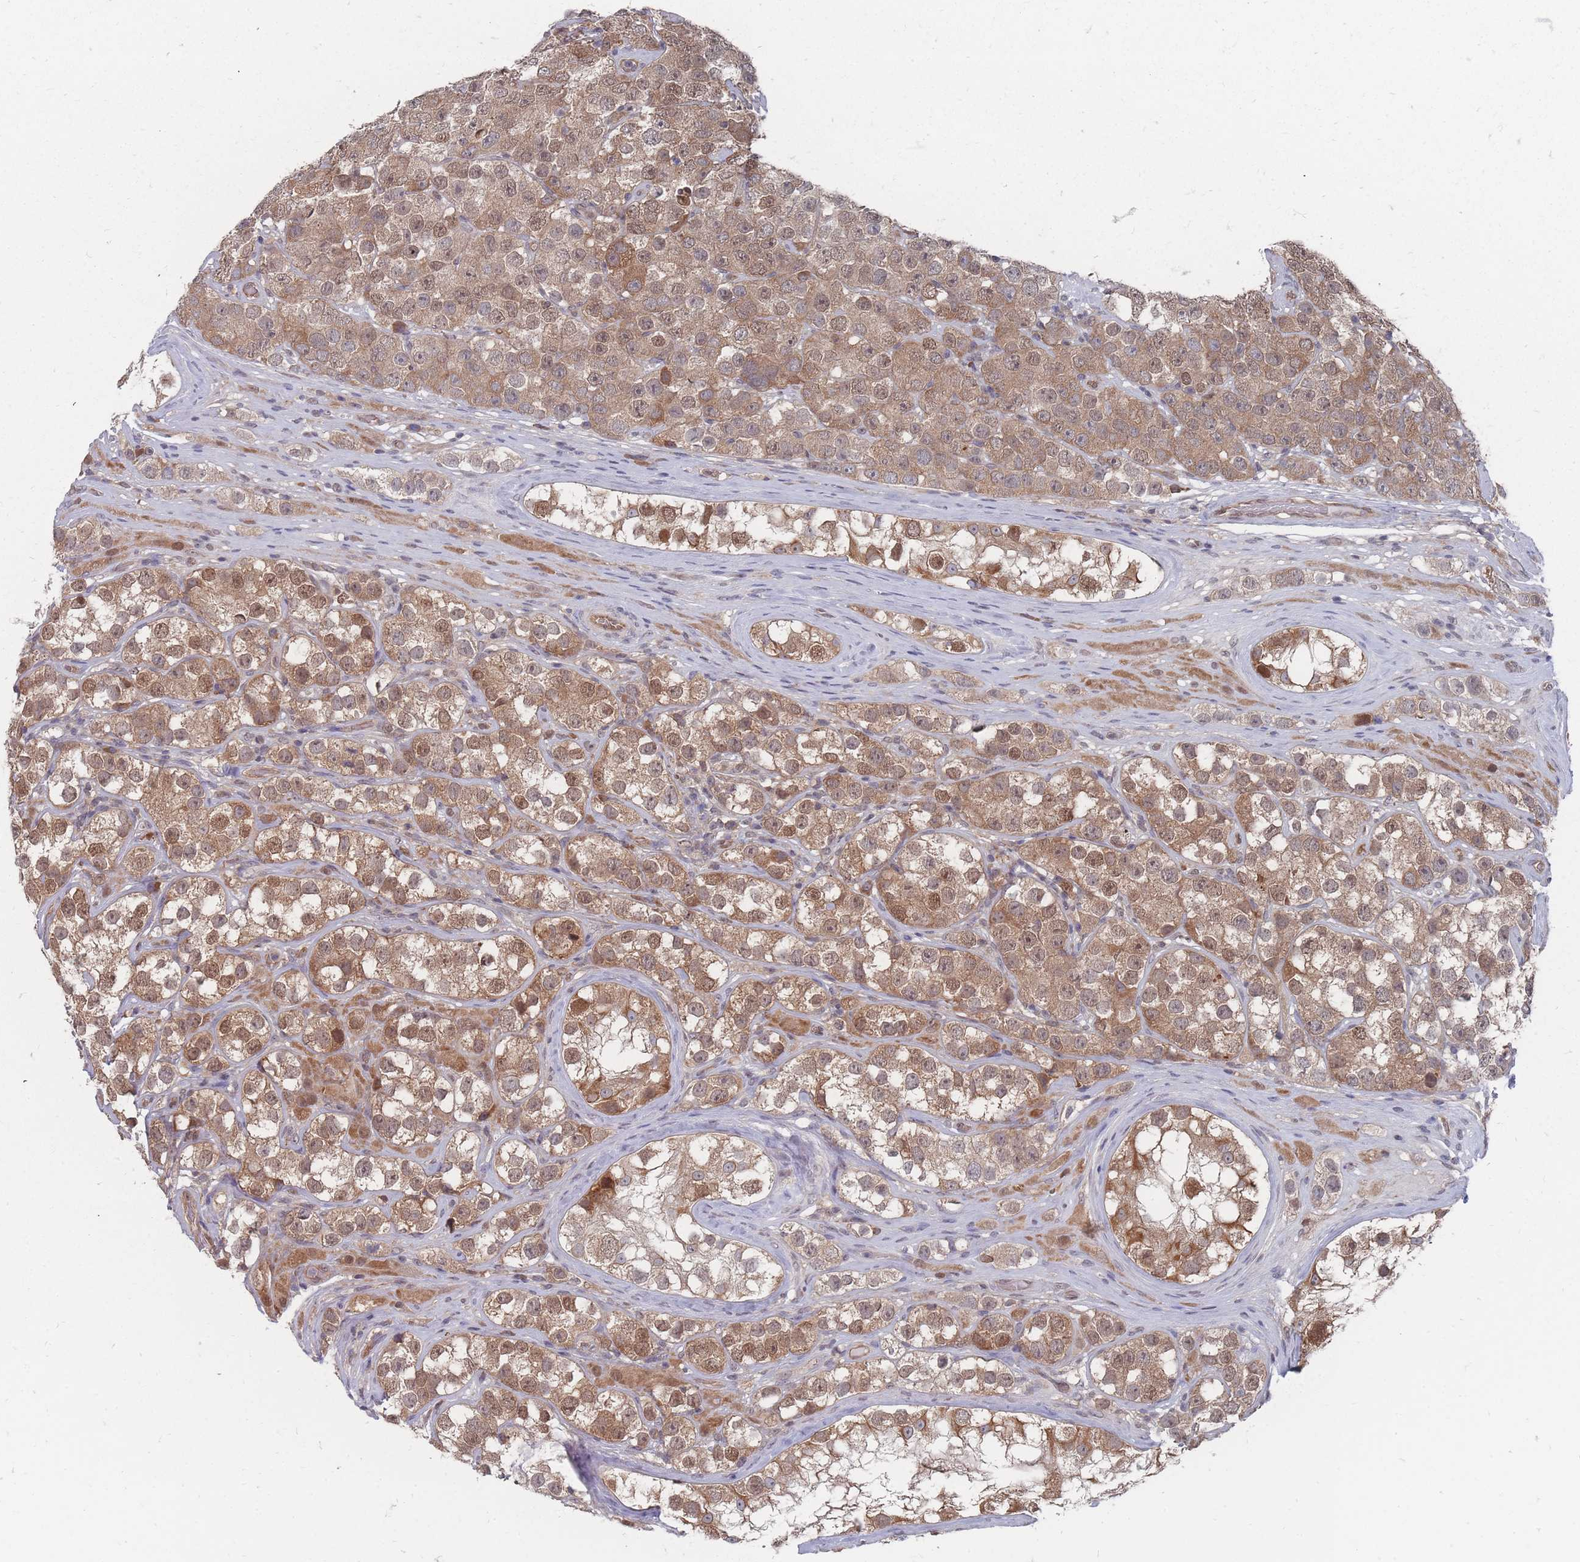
{"staining": {"intensity": "moderate", "quantity": ">75%", "location": "cytoplasmic/membranous,nuclear"}, "tissue": "testis cancer", "cell_type": "Tumor cells", "image_type": "cancer", "snomed": [{"axis": "morphology", "description": "Seminoma, NOS"}, {"axis": "topography", "description": "Testis"}], "caption": "DAB (3,3'-diaminobenzidine) immunohistochemical staining of testis cancer (seminoma) shows moderate cytoplasmic/membranous and nuclear protein positivity in approximately >75% of tumor cells. The protein is stained brown, and the nuclei are stained in blue (DAB IHC with brightfield microscopy, high magnification).", "gene": "NKD1", "patient": {"sex": "male", "age": 28}}